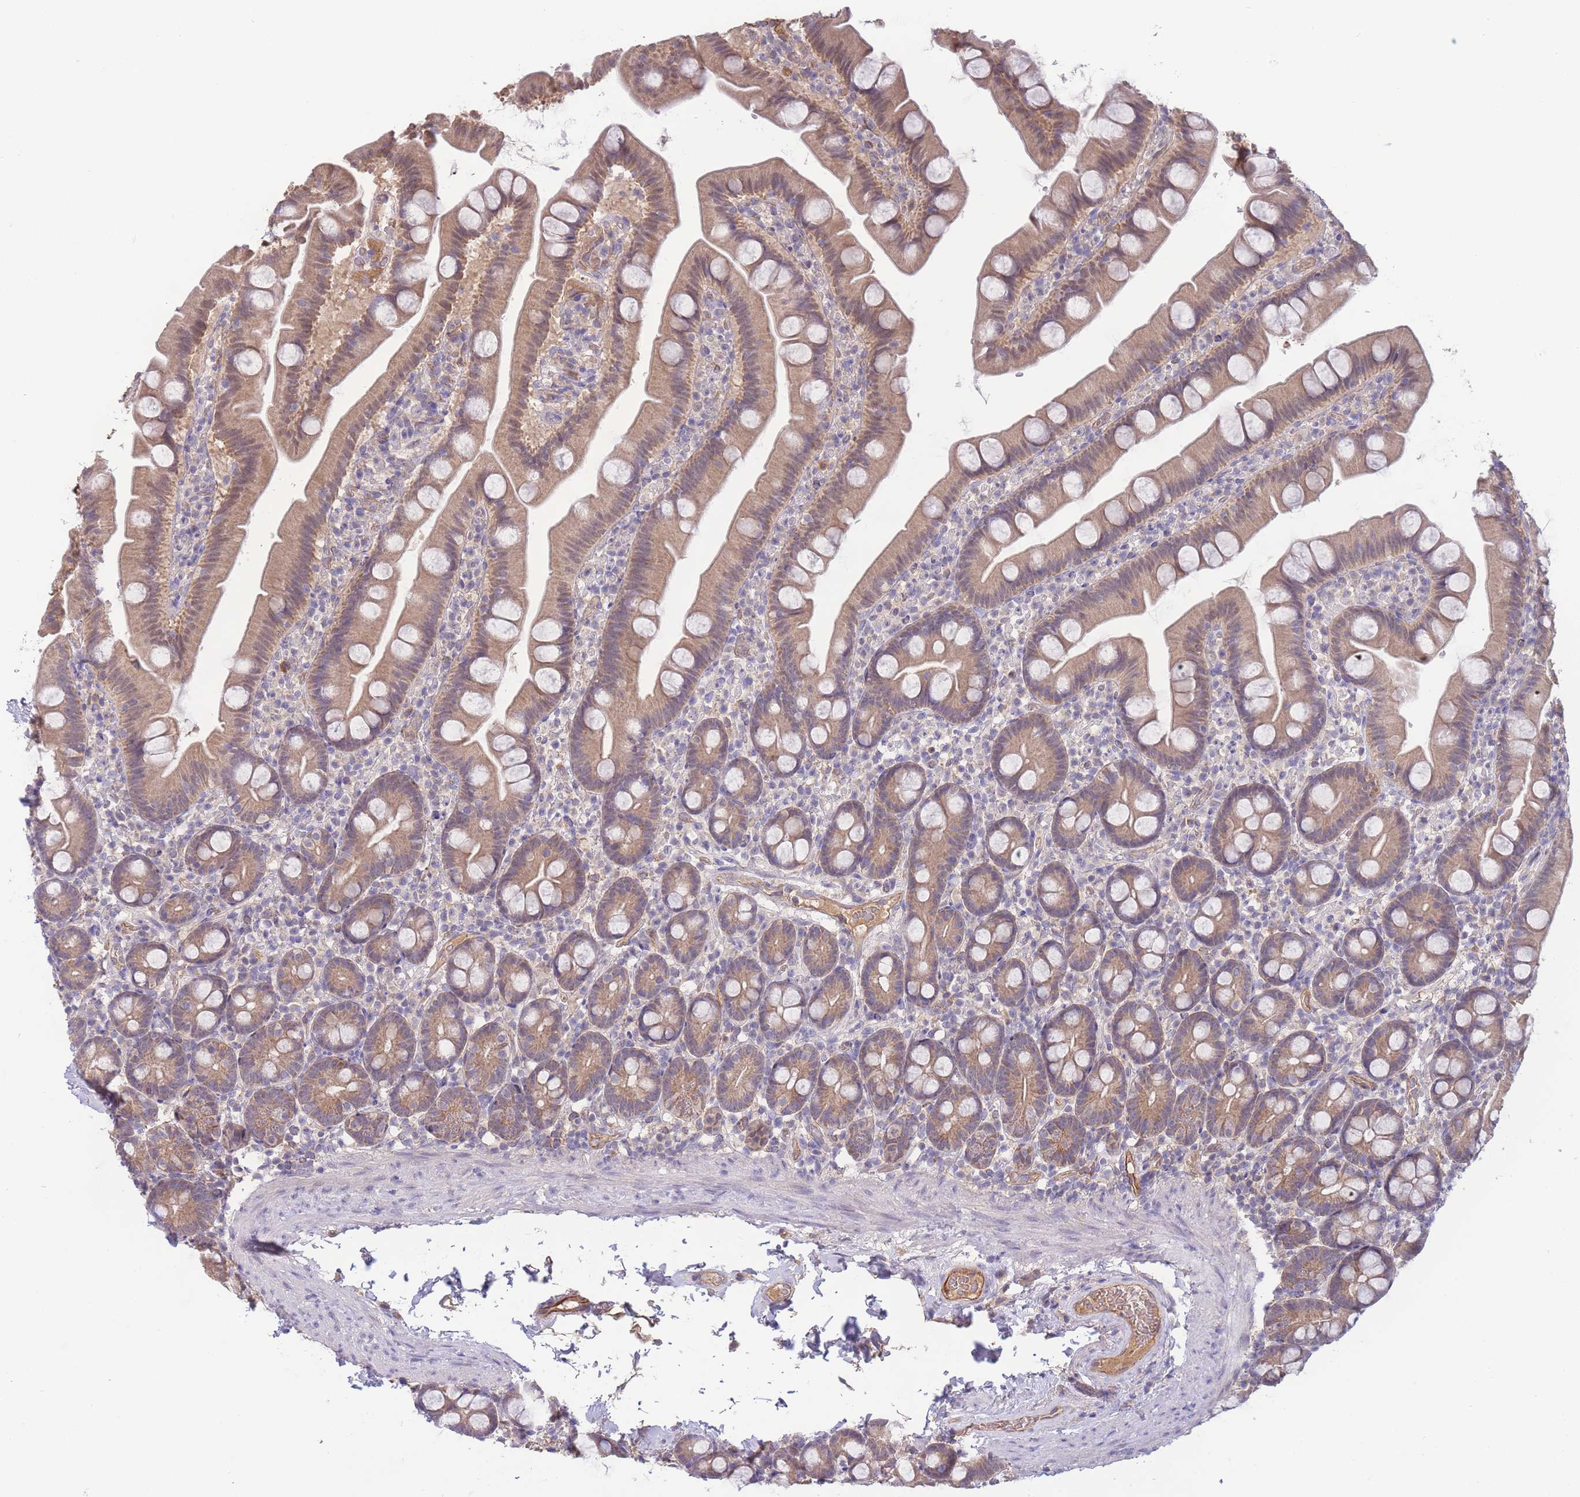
{"staining": {"intensity": "moderate", "quantity": "25%-75%", "location": "cytoplasmic/membranous,nuclear"}, "tissue": "small intestine", "cell_type": "Glandular cells", "image_type": "normal", "snomed": [{"axis": "morphology", "description": "Normal tissue, NOS"}, {"axis": "topography", "description": "Small intestine"}], "caption": "High-power microscopy captured an IHC image of unremarkable small intestine, revealing moderate cytoplasmic/membranous,nuclear positivity in approximately 25%-75% of glandular cells.", "gene": "NDUFAF5", "patient": {"sex": "female", "age": 68}}